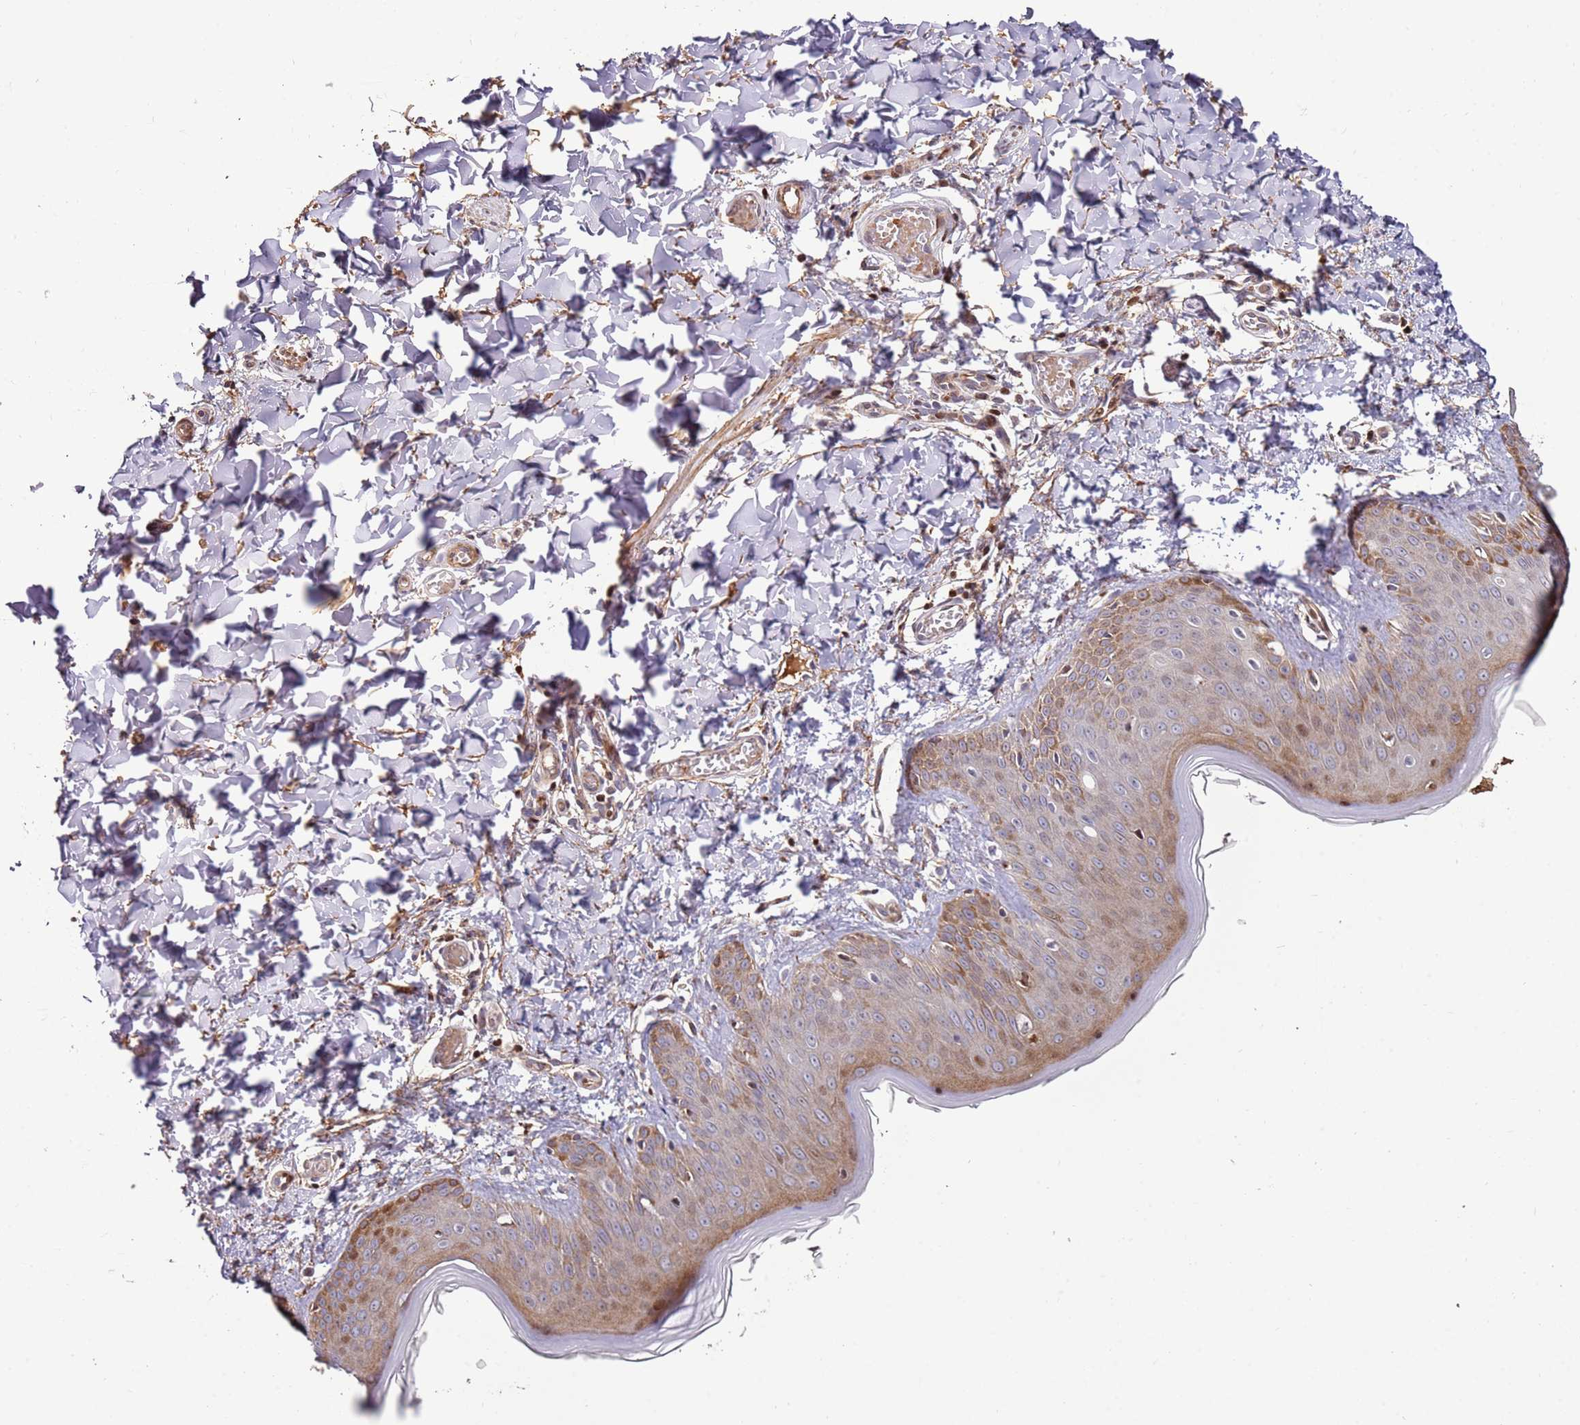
{"staining": {"intensity": "moderate", "quantity": ">75%", "location": "cytoplasmic/membranous,nuclear"}, "tissue": "skin", "cell_type": "Fibroblasts", "image_type": "normal", "snomed": [{"axis": "morphology", "description": "Normal tissue, NOS"}, {"axis": "topography", "description": "Skin"}], "caption": "This photomicrograph demonstrates immunohistochemistry staining of unremarkable skin, with medium moderate cytoplasmic/membranous,nuclear expression in approximately >75% of fibroblasts.", "gene": "RHBDL1", "patient": {"sex": "male", "age": 36}}